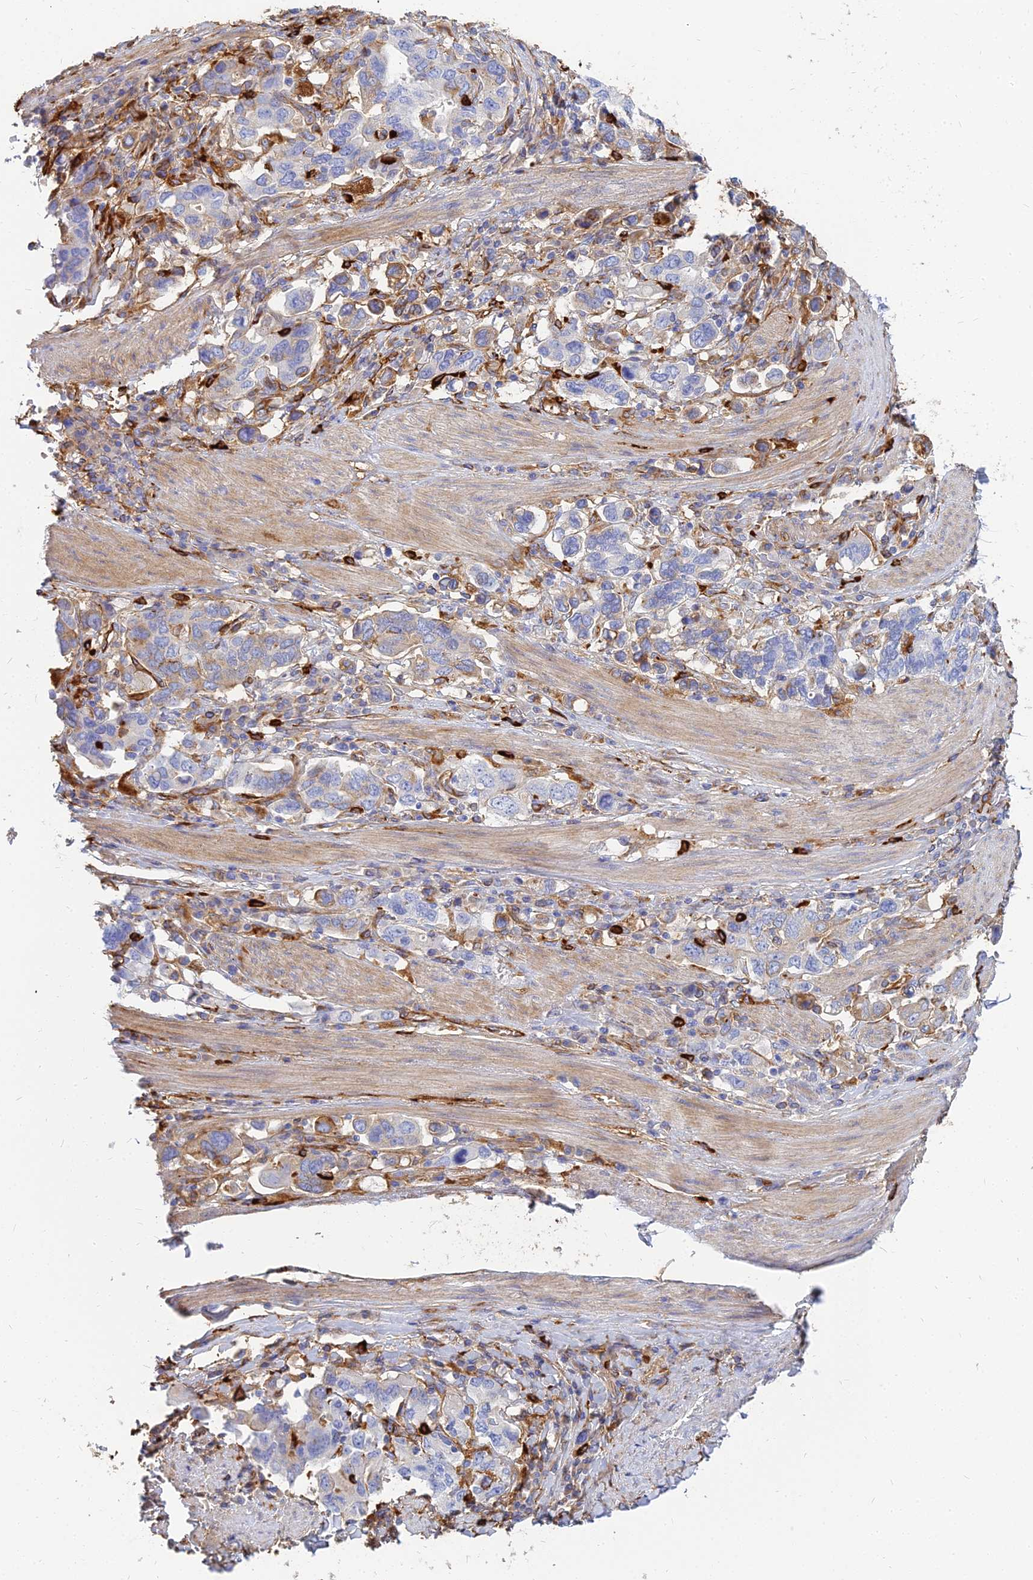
{"staining": {"intensity": "negative", "quantity": "none", "location": "none"}, "tissue": "stomach cancer", "cell_type": "Tumor cells", "image_type": "cancer", "snomed": [{"axis": "morphology", "description": "Adenocarcinoma, NOS"}, {"axis": "topography", "description": "Stomach, upper"}, {"axis": "topography", "description": "Stomach"}], "caption": "Immunohistochemistry of stomach cancer exhibits no expression in tumor cells. The staining is performed using DAB (3,3'-diaminobenzidine) brown chromogen with nuclei counter-stained in using hematoxylin.", "gene": "VAT1", "patient": {"sex": "male", "age": 62}}